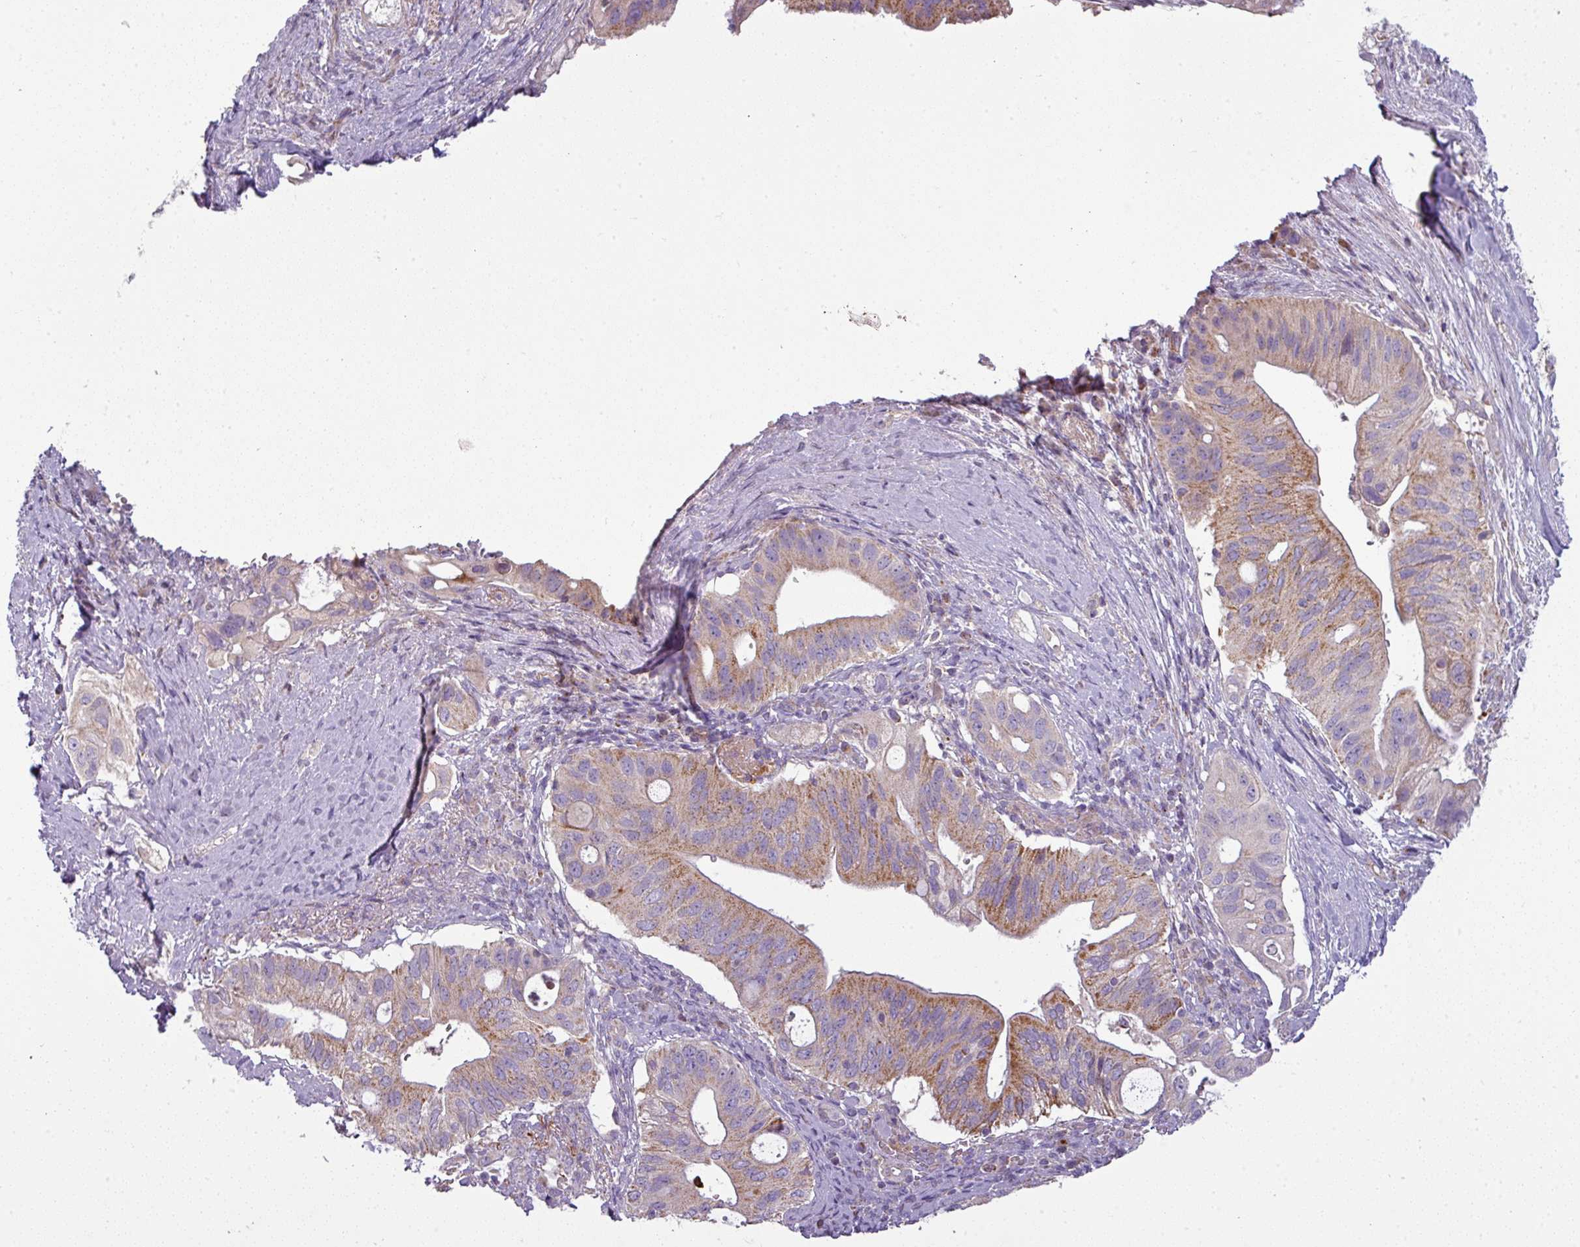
{"staining": {"intensity": "moderate", "quantity": "25%-75%", "location": "cytoplasmic/membranous"}, "tissue": "pancreatic cancer", "cell_type": "Tumor cells", "image_type": "cancer", "snomed": [{"axis": "morphology", "description": "Adenocarcinoma, NOS"}, {"axis": "topography", "description": "Pancreas"}], "caption": "A brown stain labels moderate cytoplasmic/membranous staining of a protein in human pancreatic cancer tumor cells.", "gene": "PNMA6A", "patient": {"sex": "female", "age": 72}}